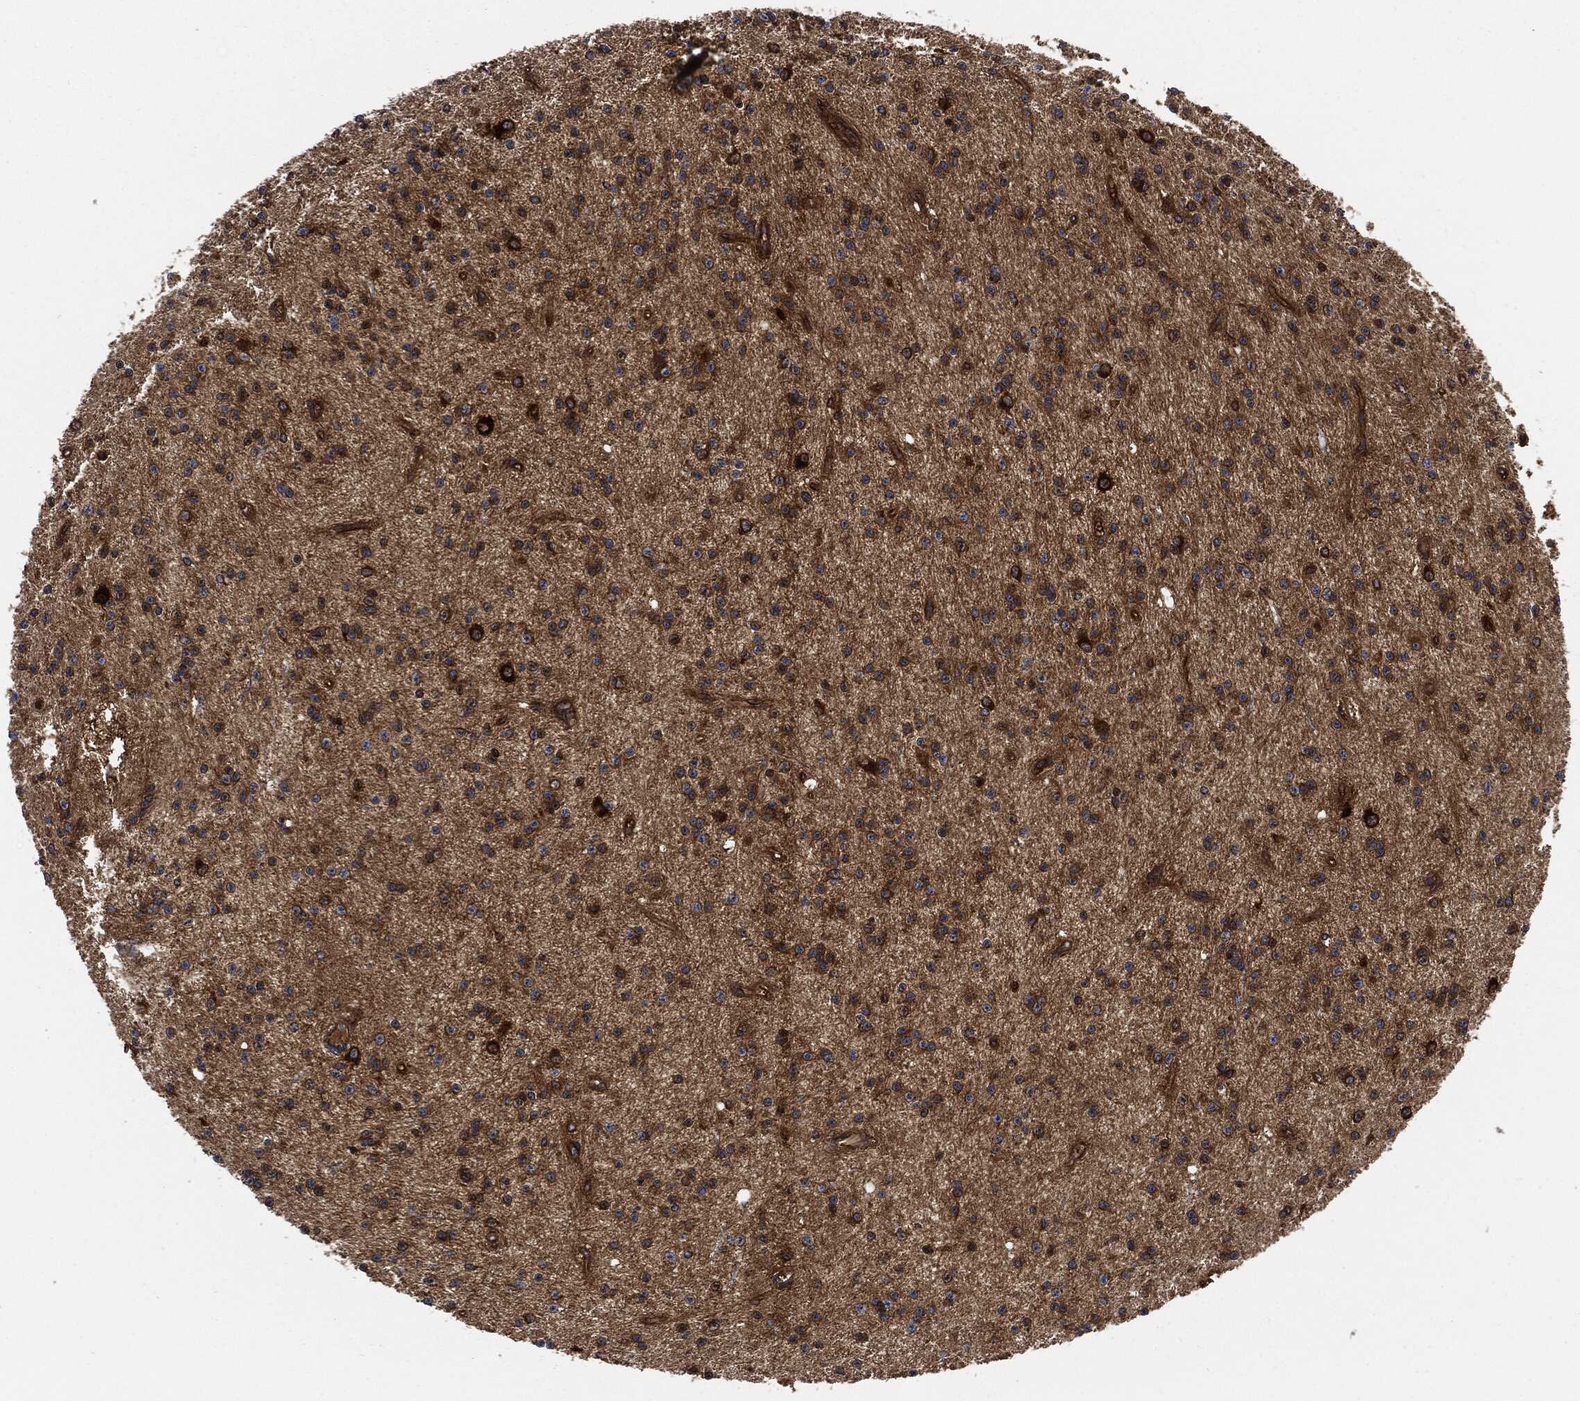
{"staining": {"intensity": "strong", "quantity": "25%-75%", "location": "cytoplasmic/membranous"}, "tissue": "glioma", "cell_type": "Tumor cells", "image_type": "cancer", "snomed": [{"axis": "morphology", "description": "Glioma, malignant, Low grade"}, {"axis": "topography", "description": "Brain"}], "caption": "Glioma tissue exhibits strong cytoplasmic/membranous expression in approximately 25%-75% of tumor cells, visualized by immunohistochemistry.", "gene": "XPNPEP1", "patient": {"sex": "male", "age": 27}}